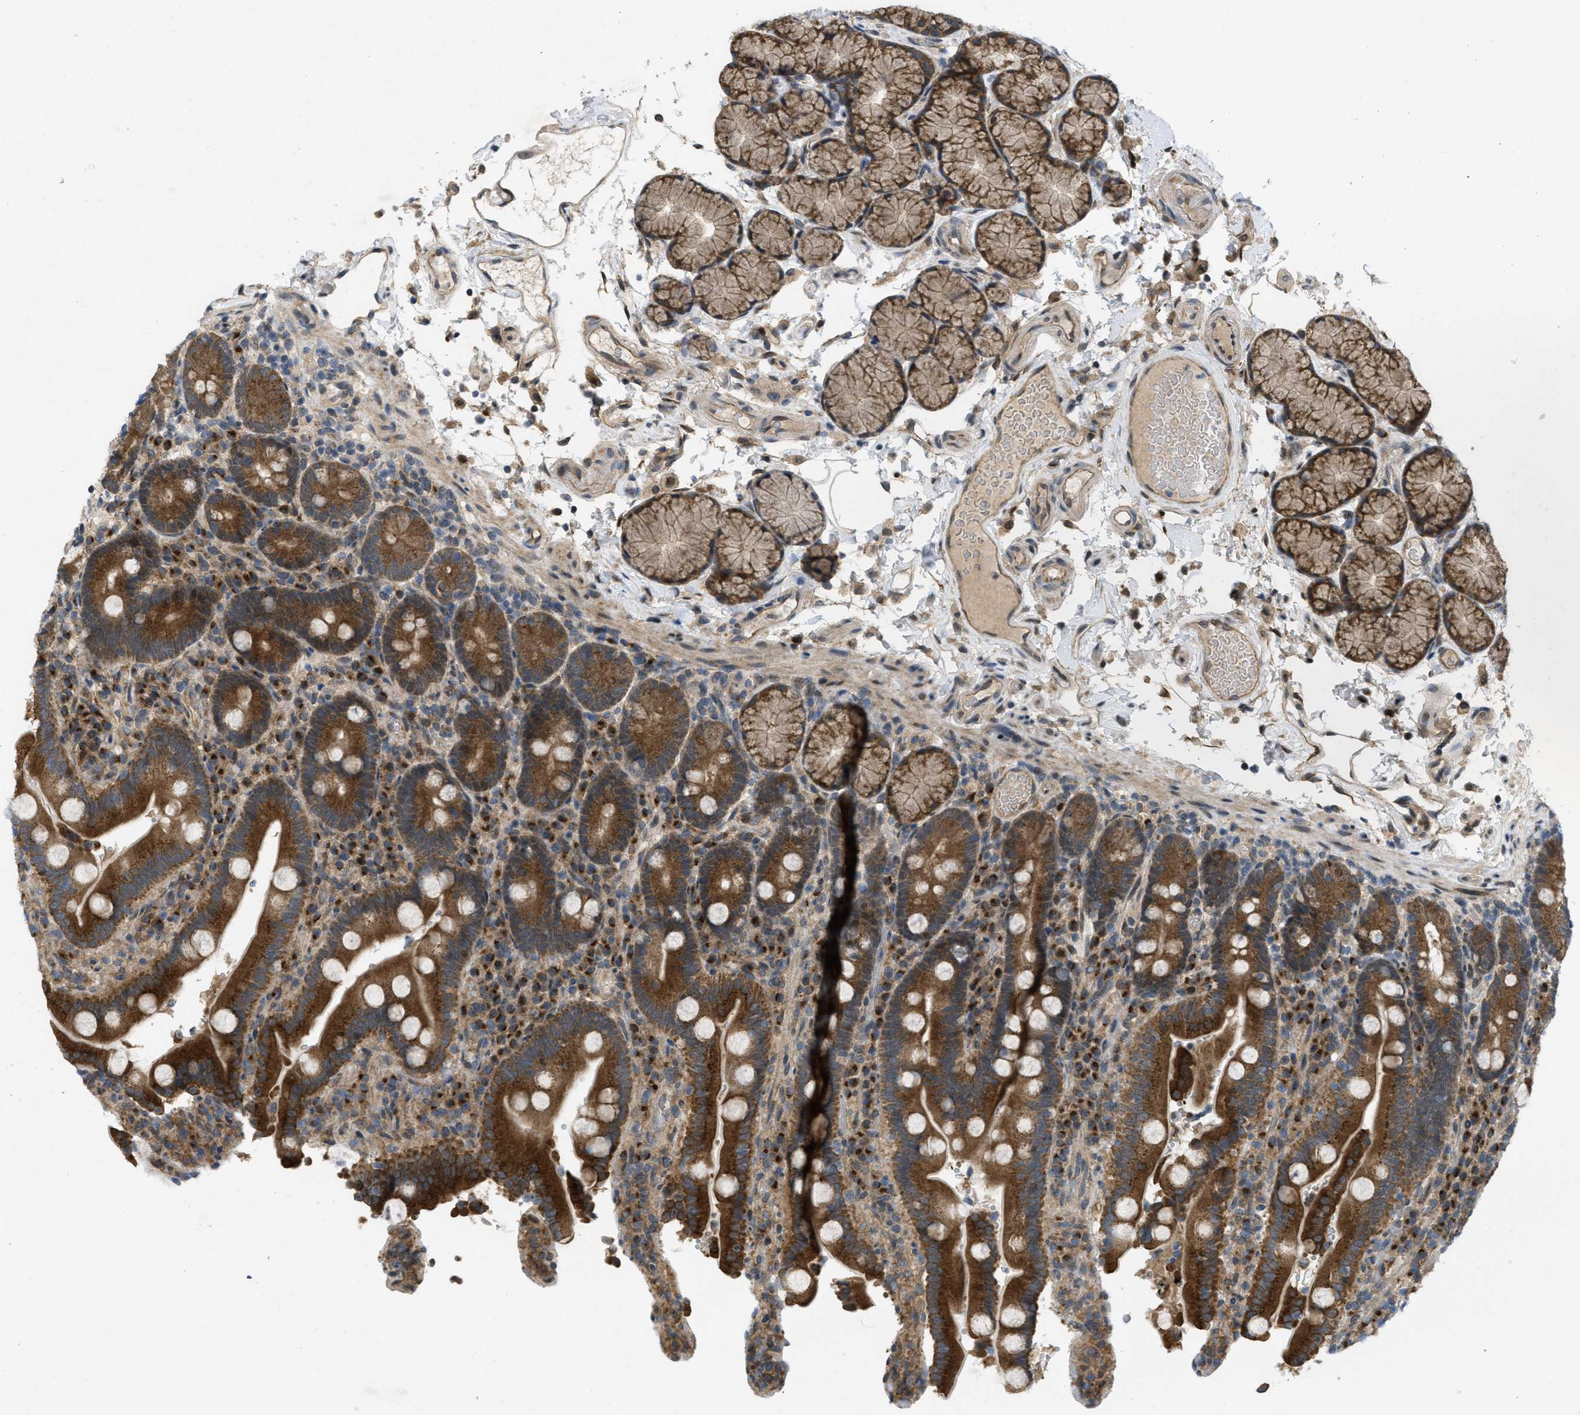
{"staining": {"intensity": "strong", "quantity": ">75%", "location": "cytoplasmic/membranous"}, "tissue": "duodenum", "cell_type": "Glandular cells", "image_type": "normal", "snomed": [{"axis": "morphology", "description": "Normal tissue, NOS"}, {"axis": "topography", "description": "Small intestine, NOS"}], "caption": "A brown stain shows strong cytoplasmic/membranous positivity of a protein in glandular cells of unremarkable human duodenum. (DAB IHC, brown staining for protein, blue staining for nuclei).", "gene": "IFNLR1", "patient": {"sex": "female", "age": 71}}